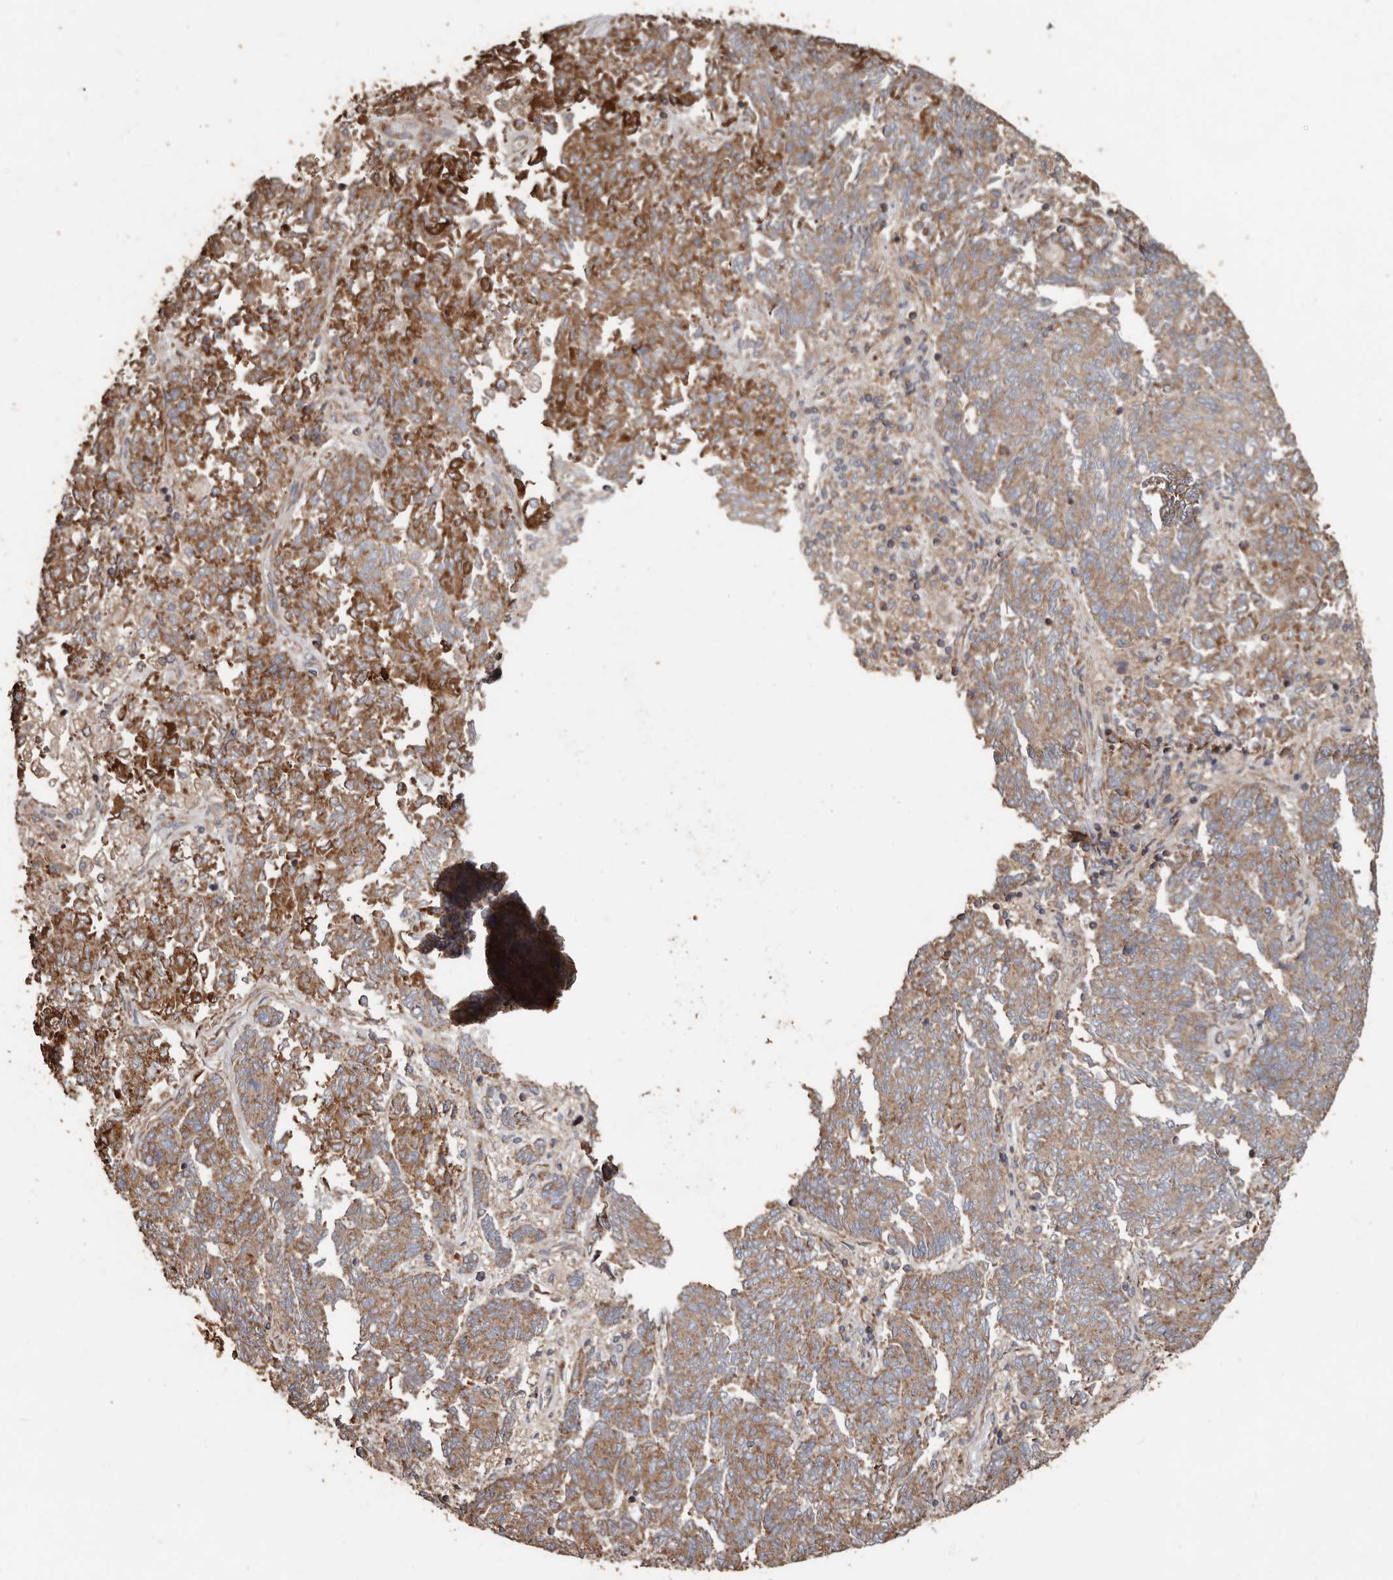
{"staining": {"intensity": "moderate", "quantity": ">75%", "location": "cytoplasmic/membranous"}, "tissue": "endometrial cancer", "cell_type": "Tumor cells", "image_type": "cancer", "snomed": [{"axis": "morphology", "description": "Adenocarcinoma, NOS"}, {"axis": "topography", "description": "Endometrium"}], "caption": "Endometrial adenocarcinoma tissue exhibits moderate cytoplasmic/membranous positivity in about >75% of tumor cells", "gene": "OSGIN2", "patient": {"sex": "female", "age": 80}}